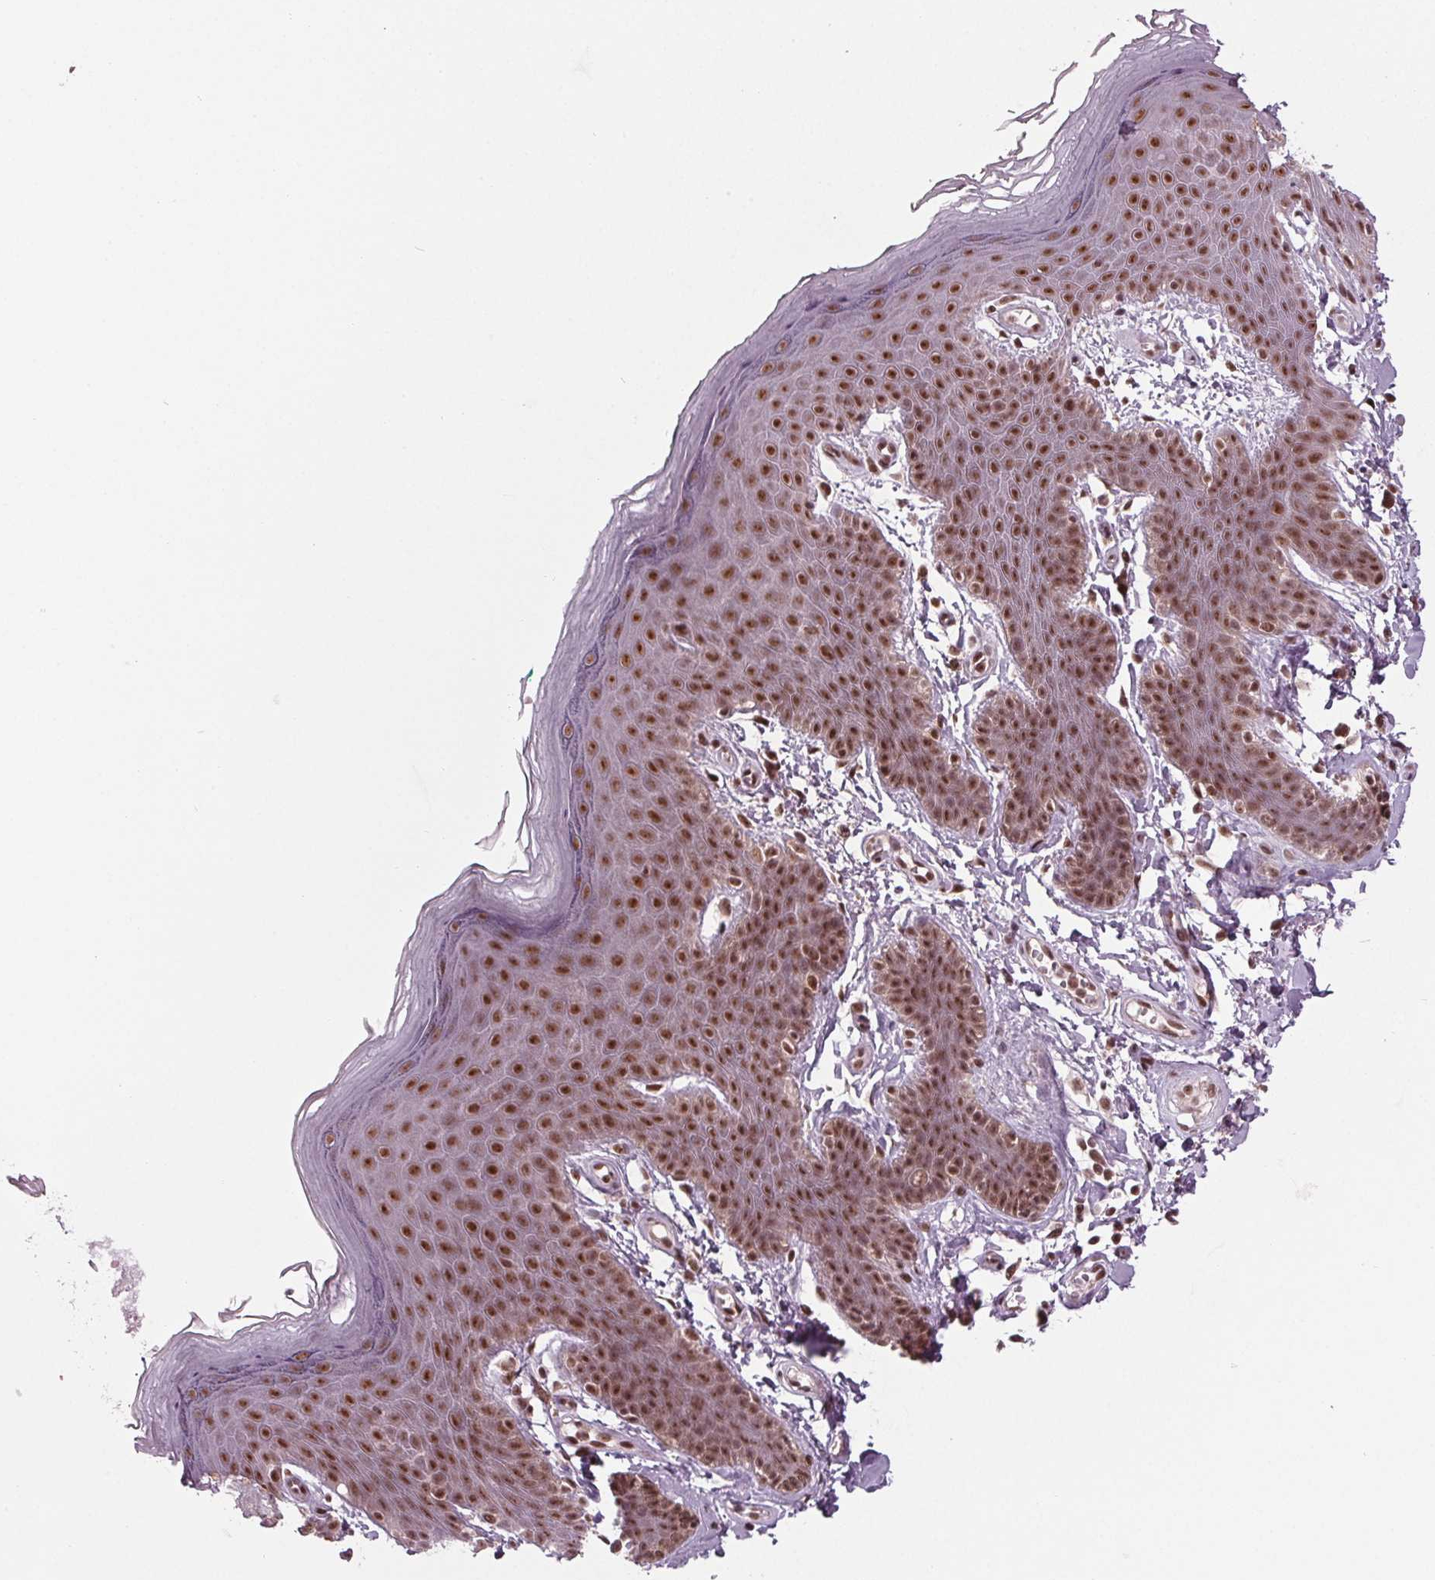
{"staining": {"intensity": "strong", "quantity": ">75%", "location": "nuclear"}, "tissue": "skin", "cell_type": "Epidermal cells", "image_type": "normal", "snomed": [{"axis": "morphology", "description": "Normal tissue, NOS"}, {"axis": "topography", "description": "Anal"}], "caption": "Epidermal cells display strong nuclear staining in about >75% of cells in benign skin. (Brightfield microscopy of DAB IHC at high magnification).", "gene": "DDX41", "patient": {"sex": "male", "age": 53}}